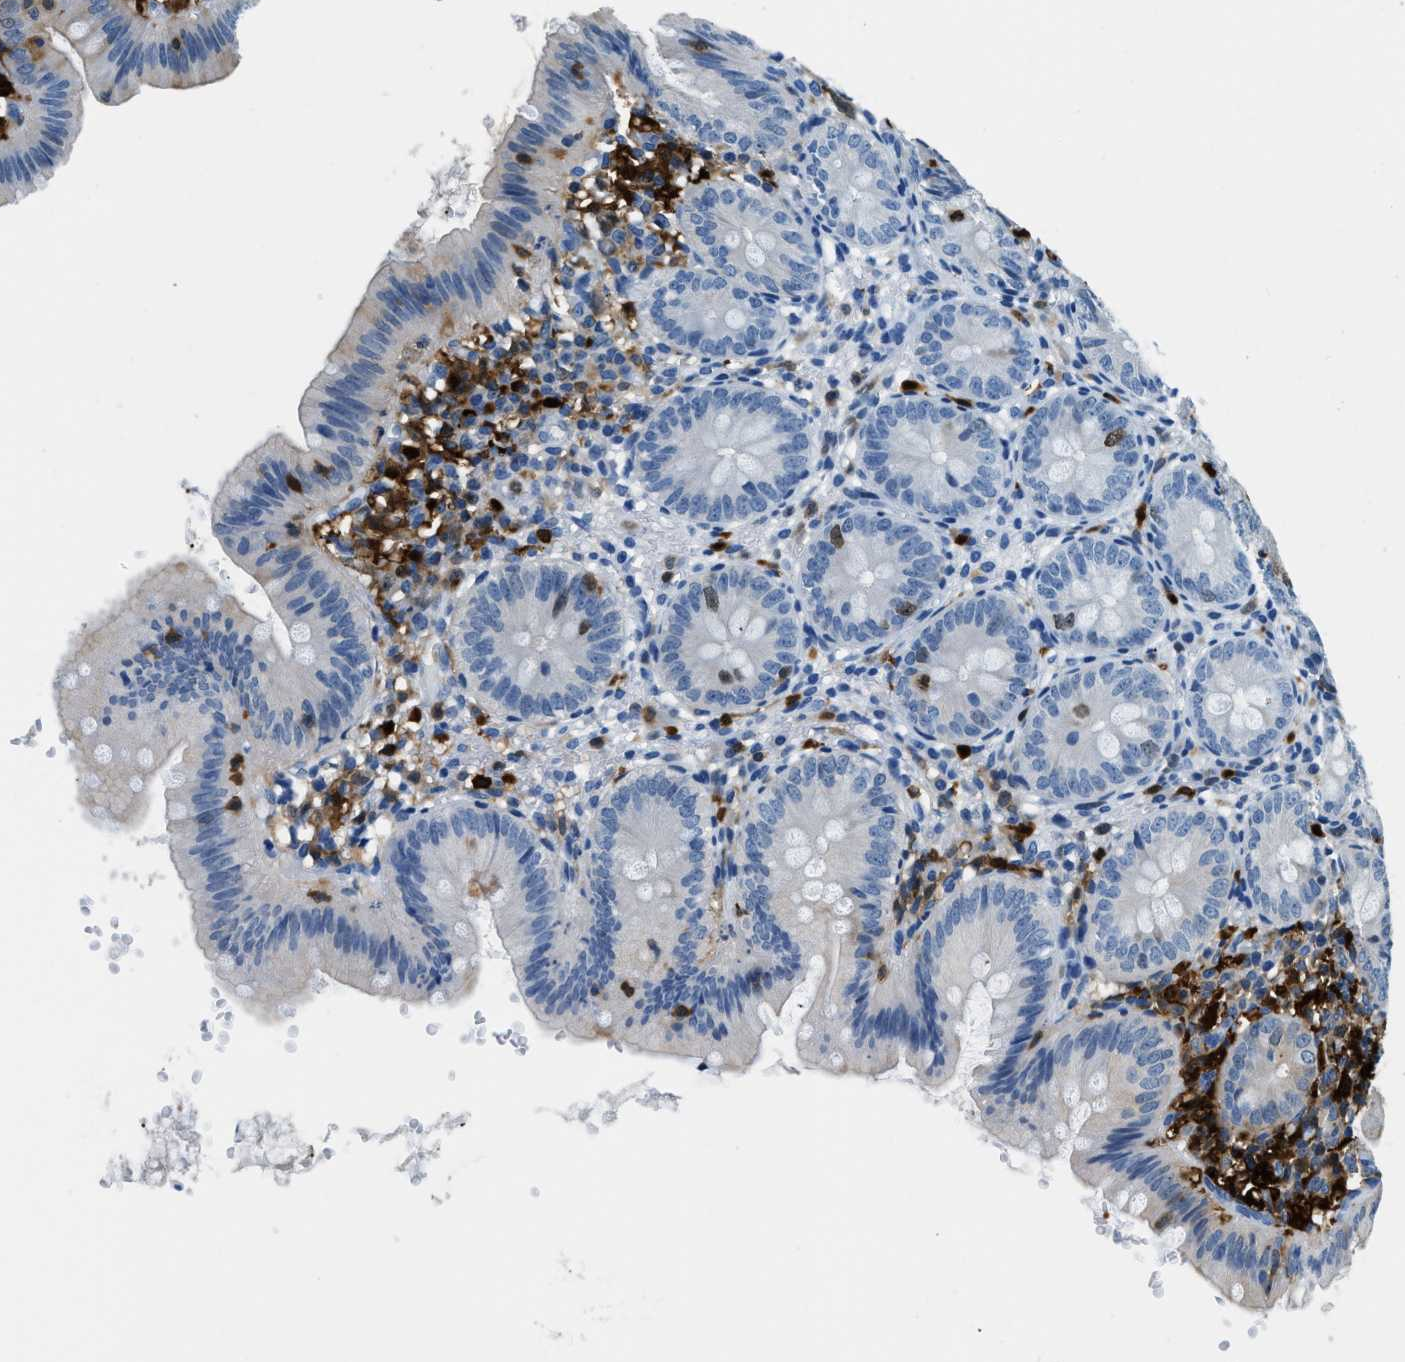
{"staining": {"intensity": "negative", "quantity": "none", "location": "none"}, "tissue": "appendix", "cell_type": "Glandular cells", "image_type": "normal", "snomed": [{"axis": "morphology", "description": "Normal tissue, NOS"}, {"axis": "topography", "description": "Appendix"}], "caption": "Photomicrograph shows no protein staining in glandular cells of normal appendix.", "gene": "CAPG", "patient": {"sex": "male", "age": 1}}